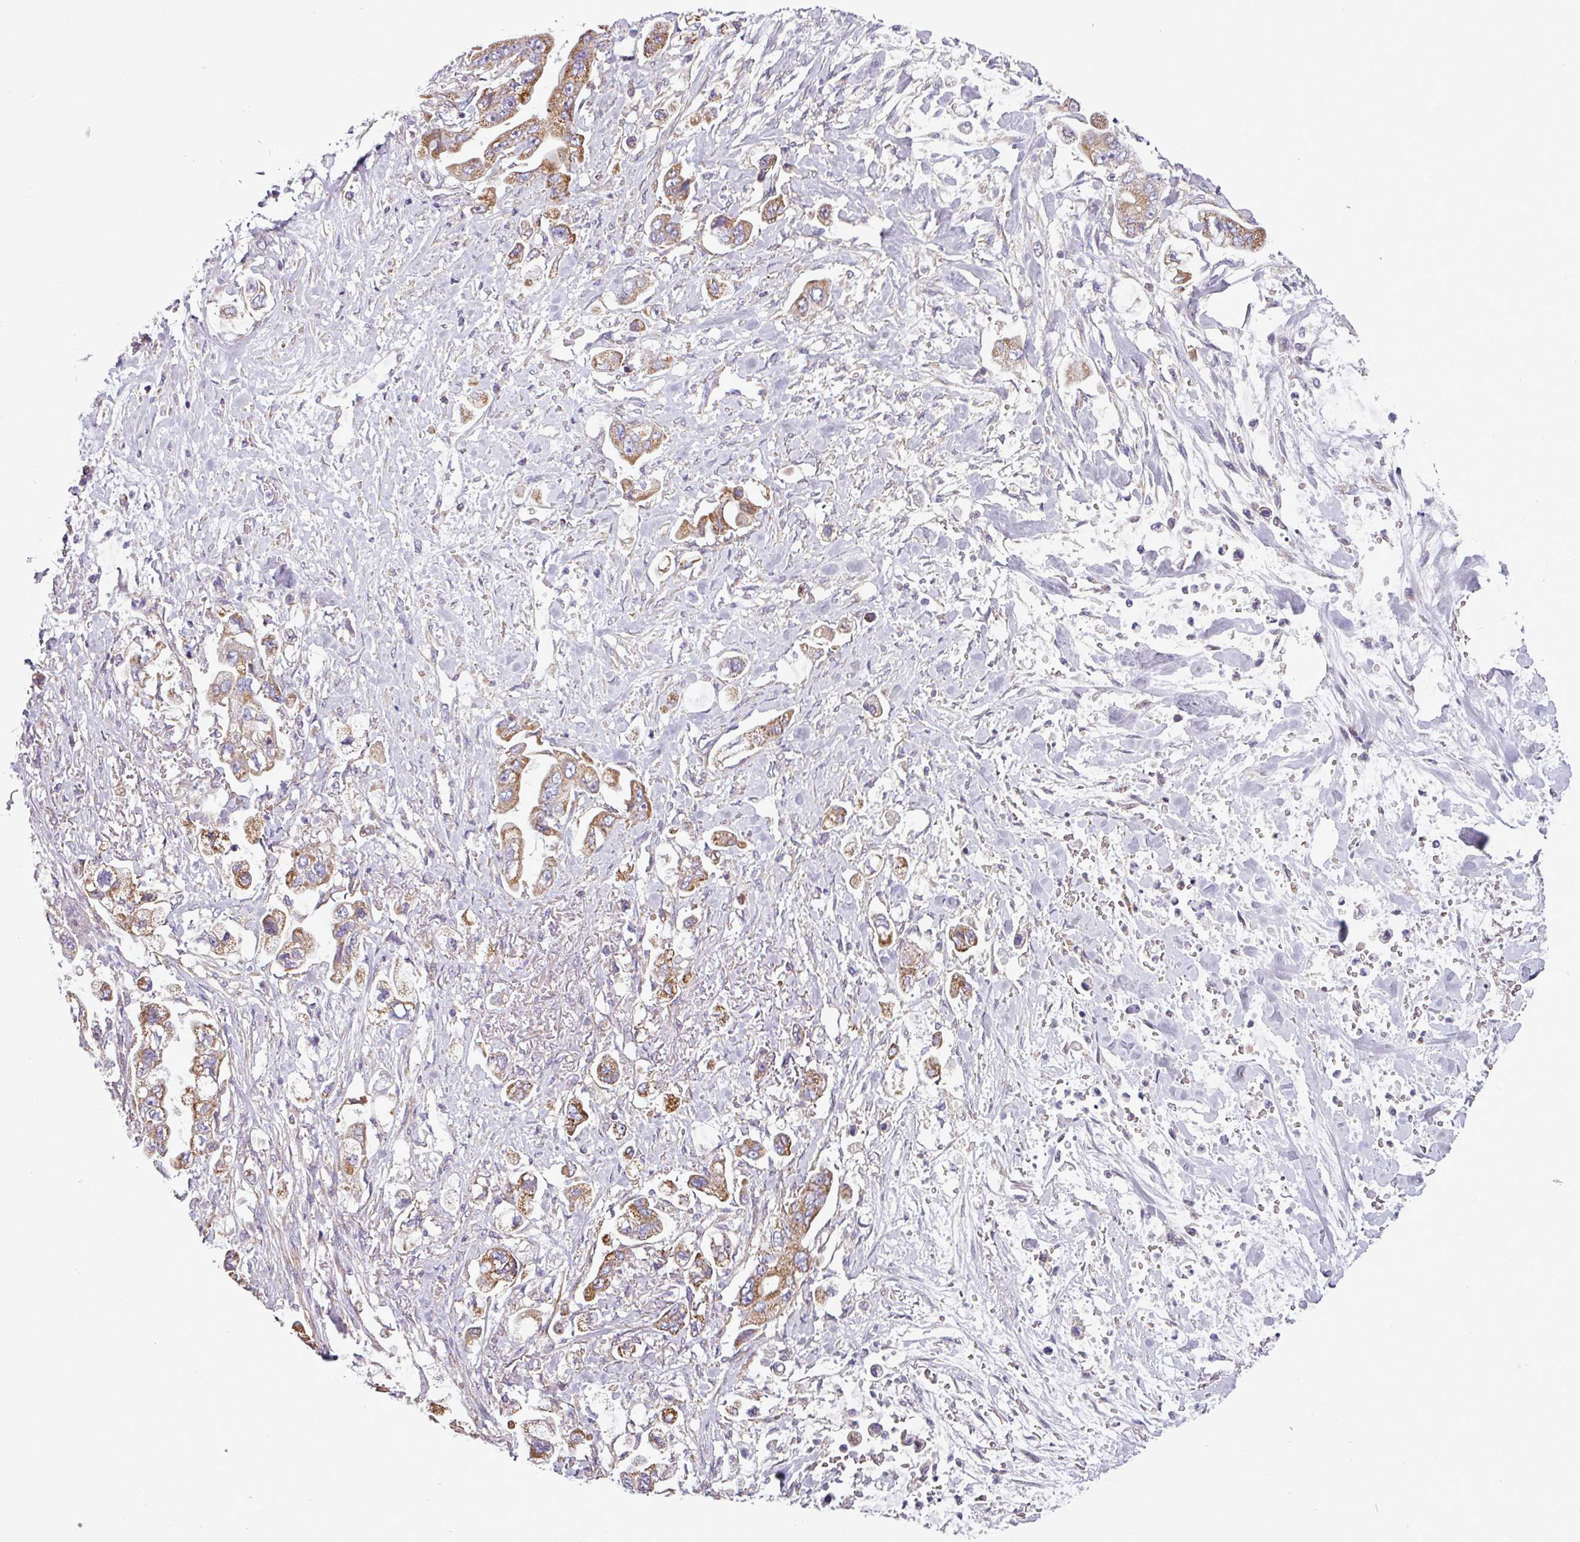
{"staining": {"intensity": "moderate", "quantity": ">75%", "location": "cytoplasmic/membranous"}, "tissue": "stomach cancer", "cell_type": "Tumor cells", "image_type": "cancer", "snomed": [{"axis": "morphology", "description": "Adenocarcinoma, NOS"}, {"axis": "topography", "description": "Stomach"}], "caption": "Immunohistochemical staining of stomach cancer (adenocarcinoma) demonstrates moderate cytoplasmic/membranous protein expression in approximately >75% of tumor cells.", "gene": "BTN2A2", "patient": {"sex": "male", "age": 62}}